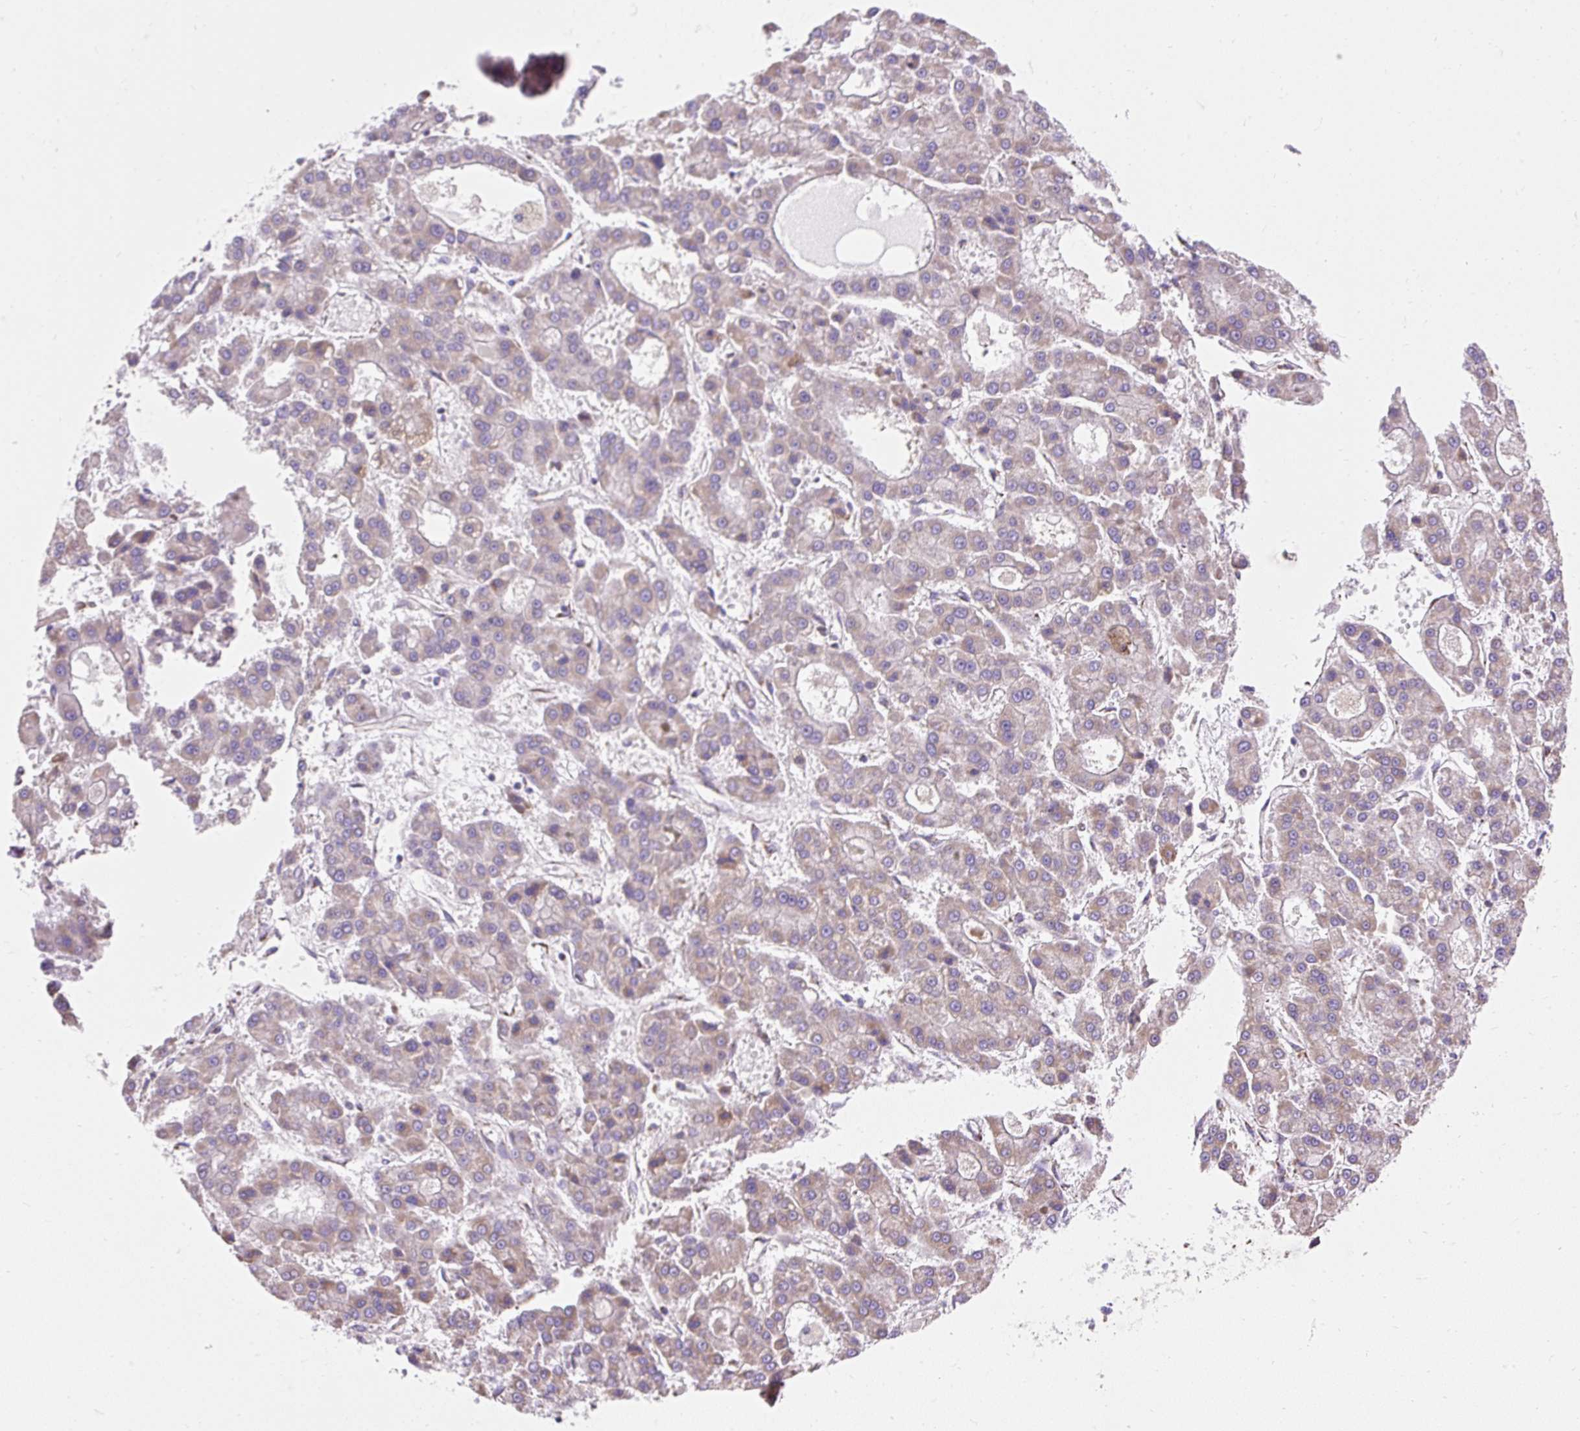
{"staining": {"intensity": "weak", "quantity": "25%-75%", "location": "cytoplasmic/membranous"}, "tissue": "liver cancer", "cell_type": "Tumor cells", "image_type": "cancer", "snomed": [{"axis": "morphology", "description": "Carcinoma, Hepatocellular, NOS"}, {"axis": "topography", "description": "Liver"}], "caption": "Immunohistochemical staining of human liver cancer (hepatocellular carcinoma) displays weak cytoplasmic/membranous protein staining in approximately 25%-75% of tumor cells.", "gene": "DAAM2", "patient": {"sex": "male", "age": 70}}